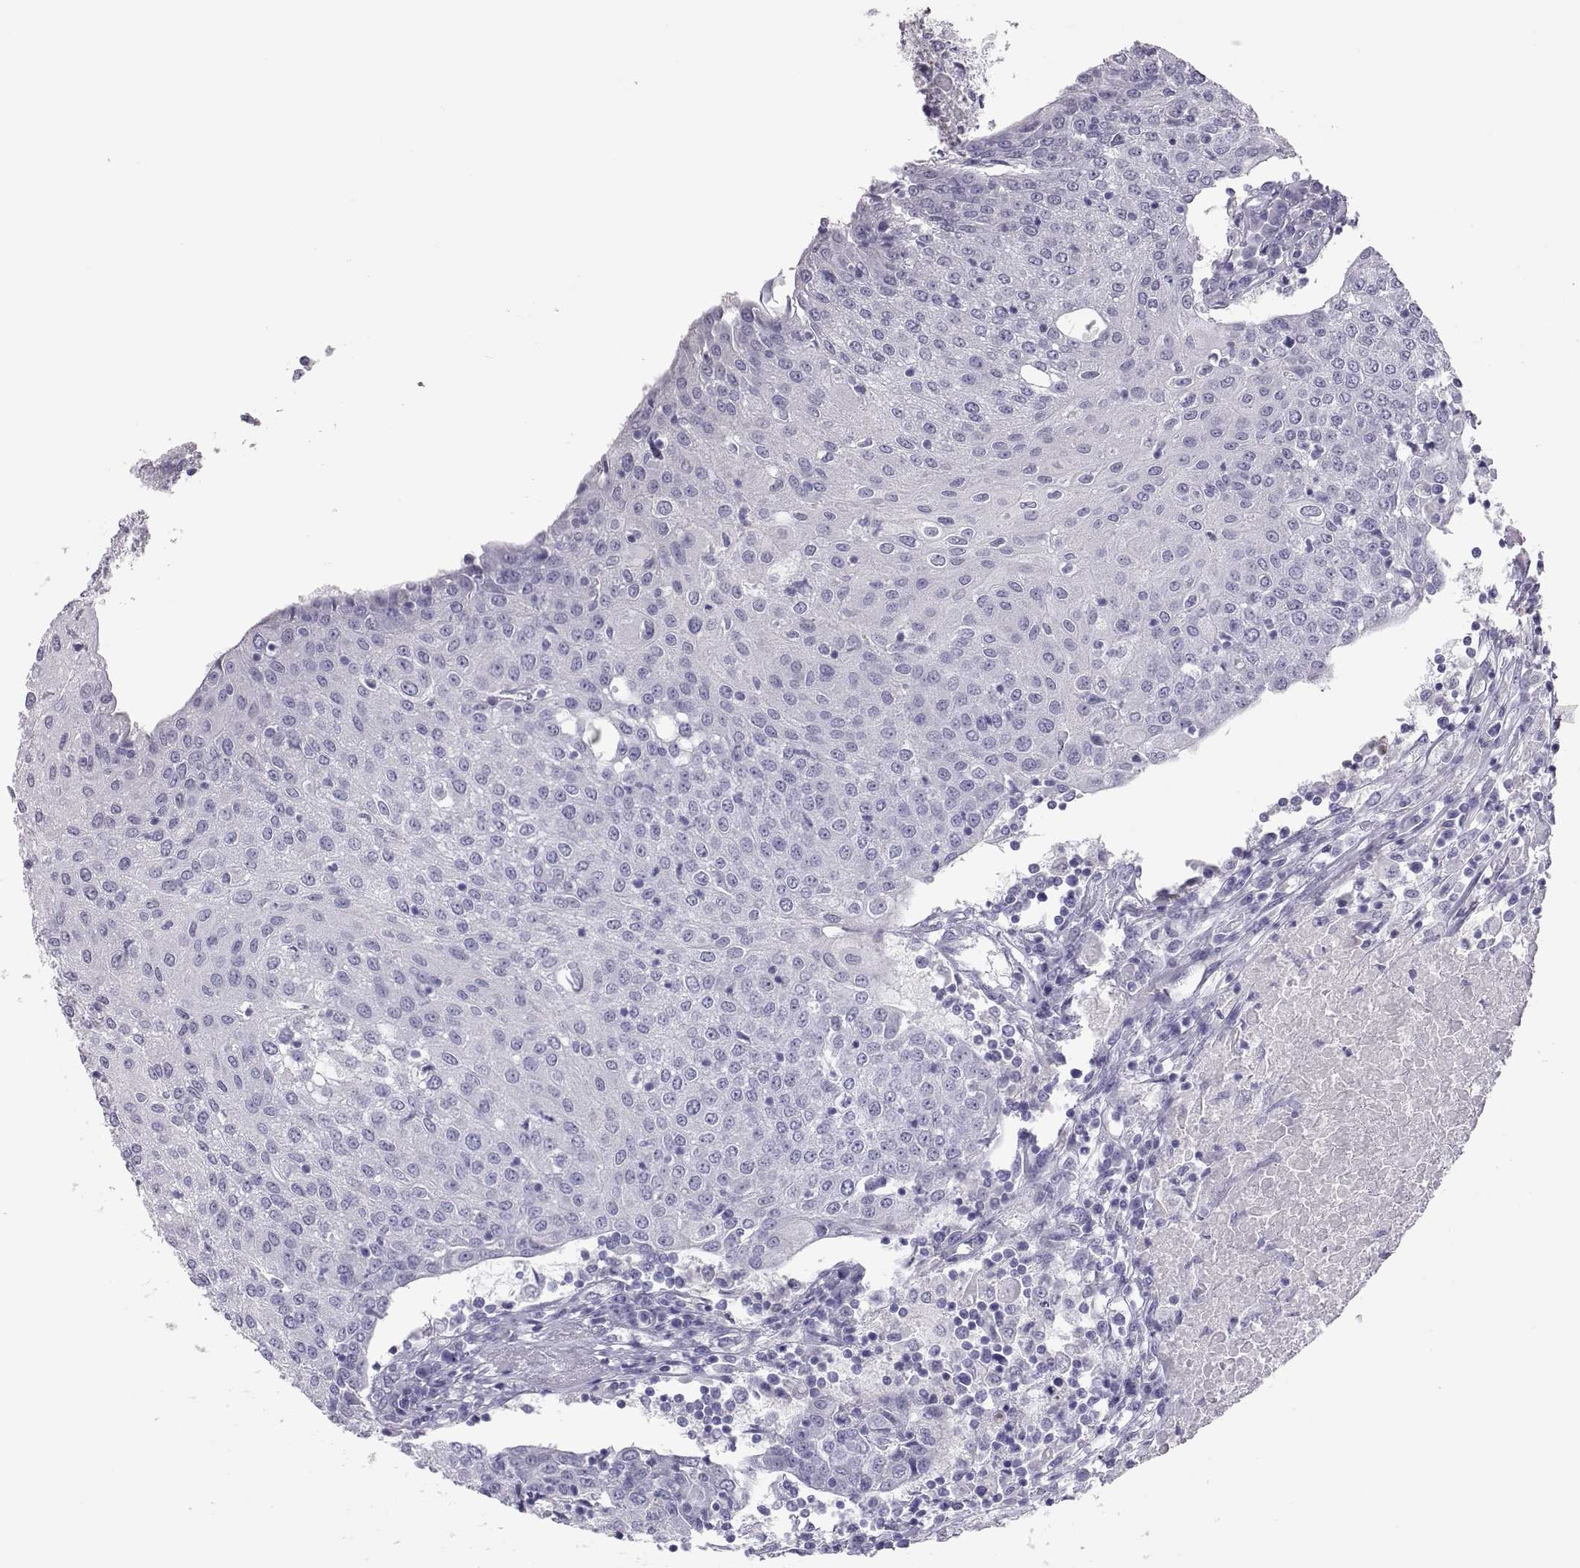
{"staining": {"intensity": "negative", "quantity": "none", "location": "none"}, "tissue": "urothelial cancer", "cell_type": "Tumor cells", "image_type": "cancer", "snomed": [{"axis": "morphology", "description": "Urothelial carcinoma, High grade"}, {"axis": "topography", "description": "Urinary bladder"}], "caption": "A micrograph of human urothelial cancer is negative for staining in tumor cells.", "gene": "PMCH", "patient": {"sex": "female", "age": 85}}